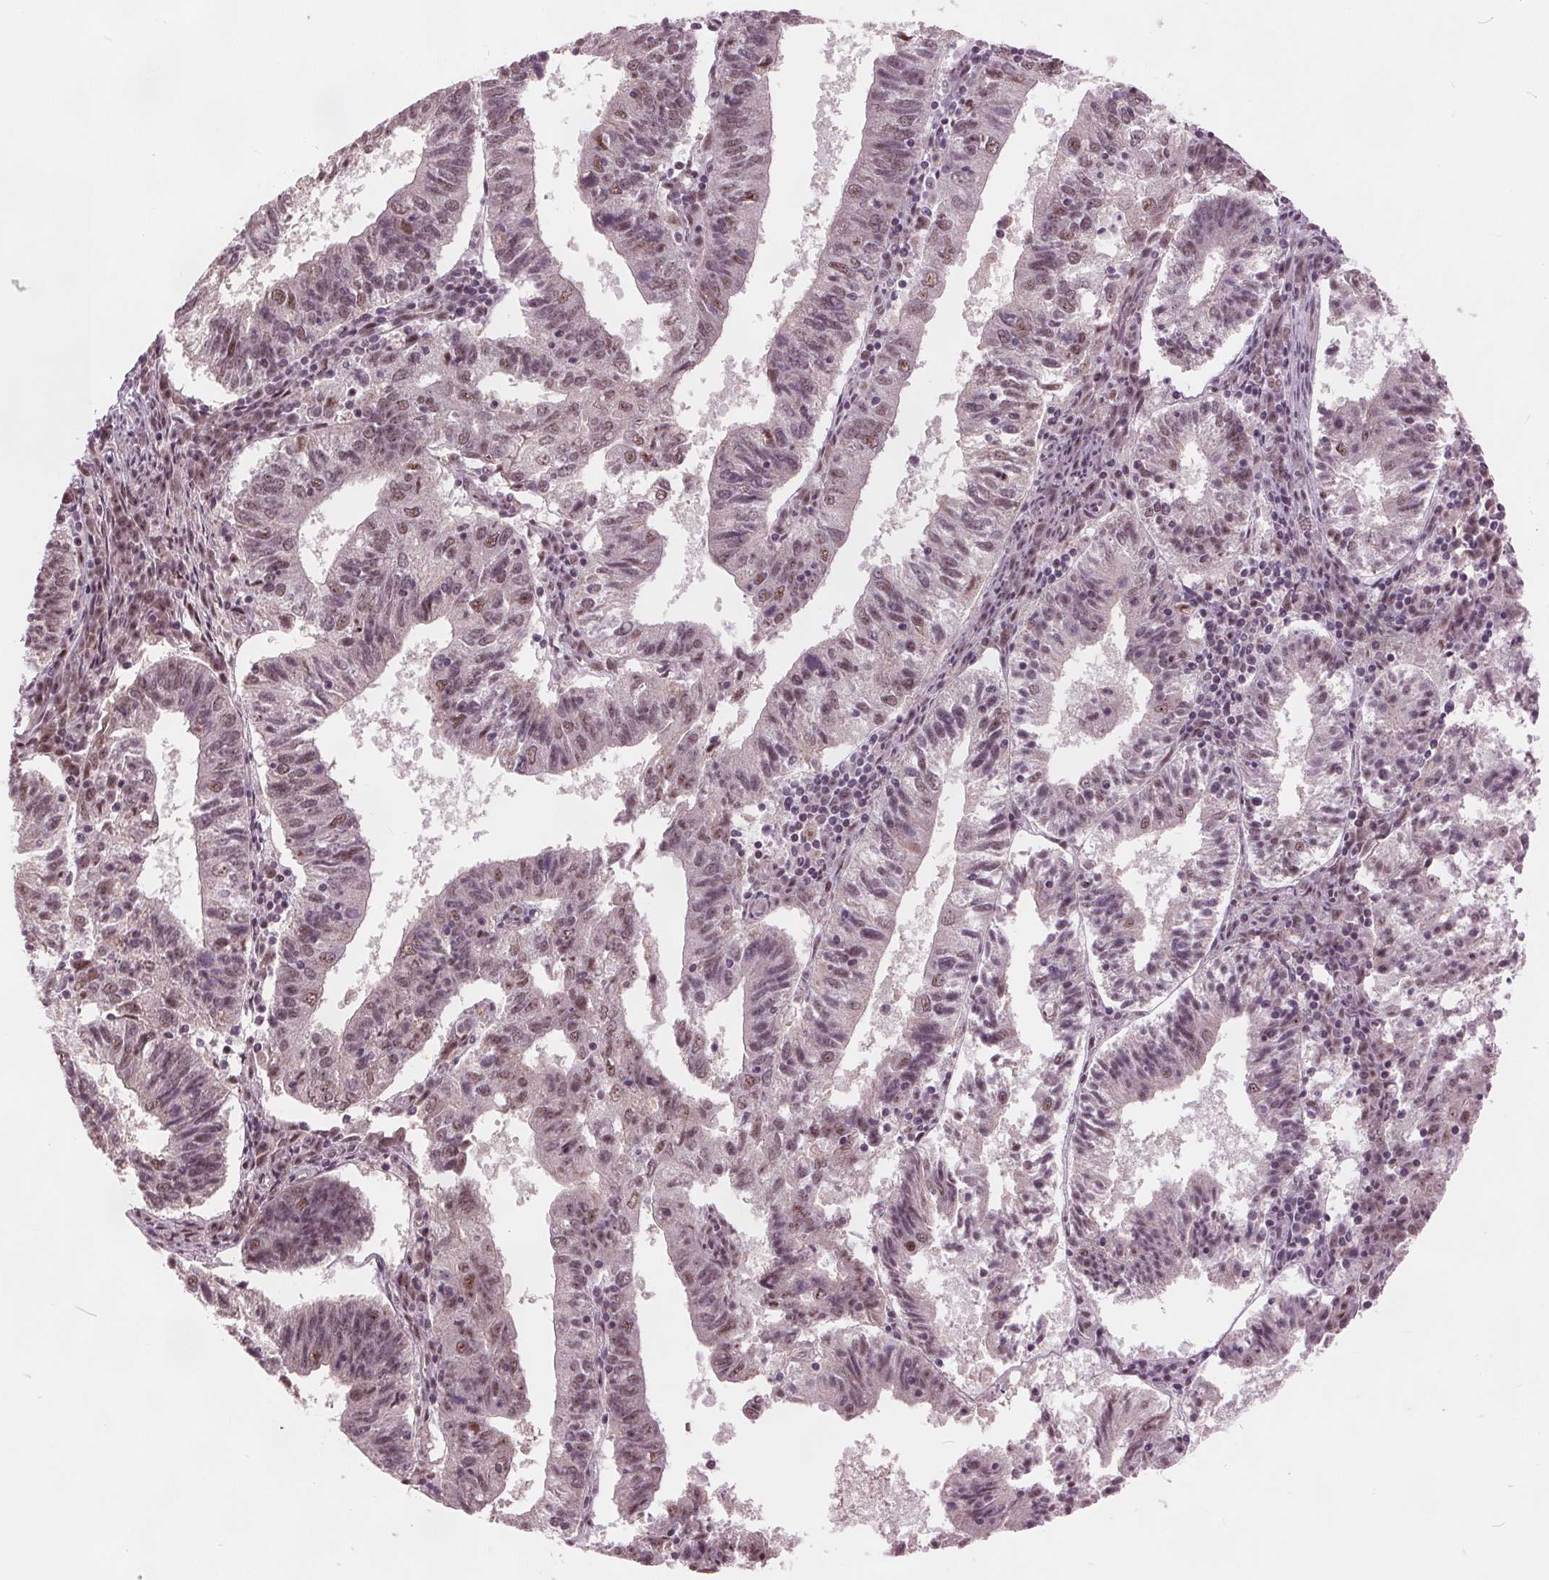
{"staining": {"intensity": "moderate", "quantity": ">75%", "location": "nuclear"}, "tissue": "endometrial cancer", "cell_type": "Tumor cells", "image_type": "cancer", "snomed": [{"axis": "morphology", "description": "Adenocarcinoma, NOS"}, {"axis": "topography", "description": "Endometrium"}], "caption": "DAB immunohistochemical staining of endometrial cancer displays moderate nuclear protein expression in about >75% of tumor cells. (DAB (3,3'-diaminobenzidine) IHC, brown staining for protein, blue staining for nuclei).", "gene": "TTC34", "patient": {"sex": "female", "age": 82}}